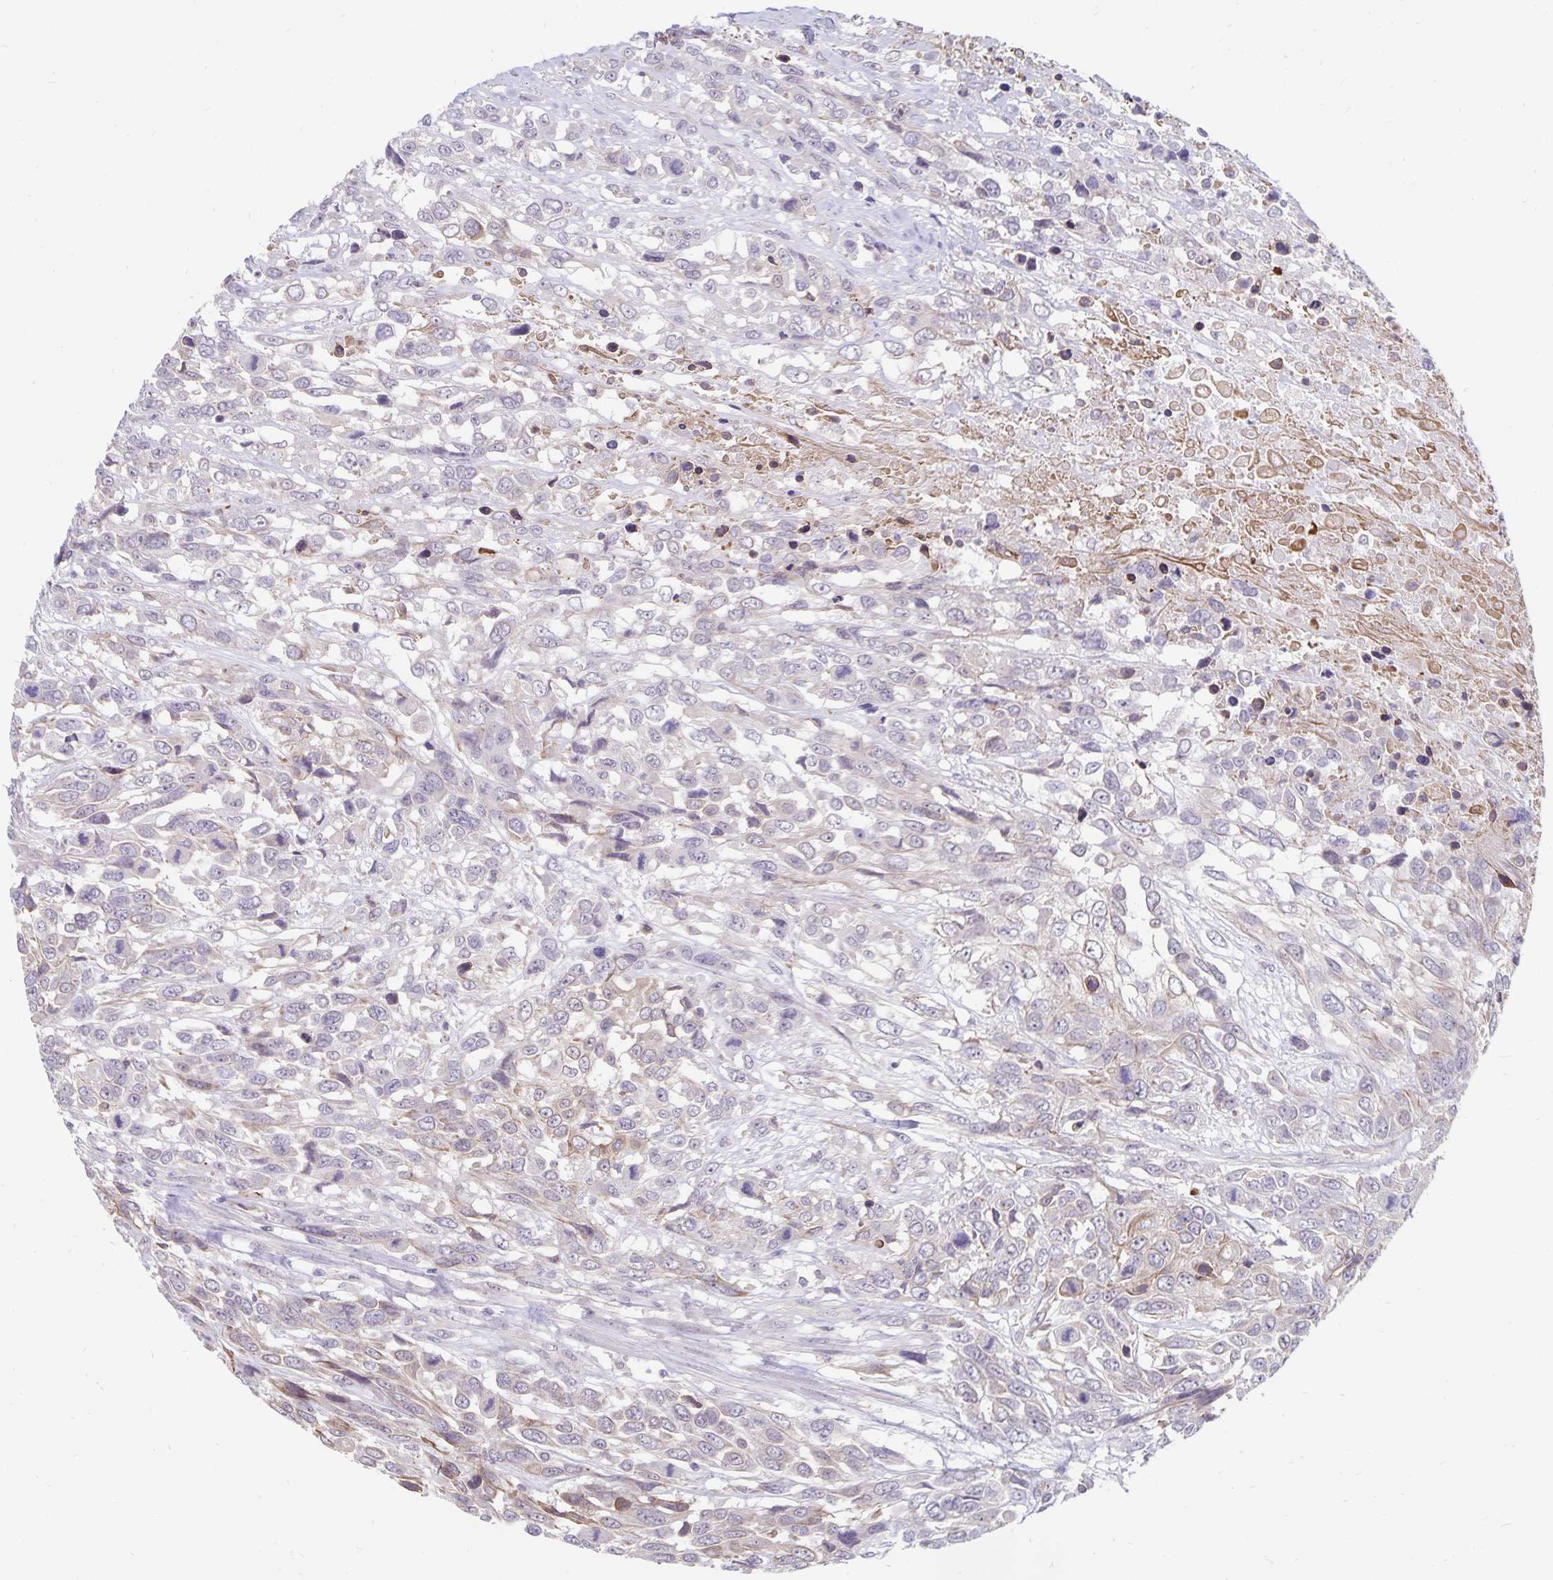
{"staining": {"intensity": "weak", "quantity": "<25%", "location": "cytoplasmic/membranous"}, "tissue": "urothelial cancer", "cell_type": "Tumor cells", "image_type": "cancer", "snomed": [{"axis": "morphology", "description": "Urothelial carcinoma, High grade"}, {"axis": "topography", "description": "Urinary bladder"}], "caption": "IHC of urothelial carcinoma (high-grade) demonstrates no staining in tumor cells. (Stains: DAB immunohistochemistry (IHC) with hematoxylin counter stain, Microscopy: brightfield microscopy at high magnification).", "gene": "CDKN2B", "patient": {"sex": "female", "age": 70}}